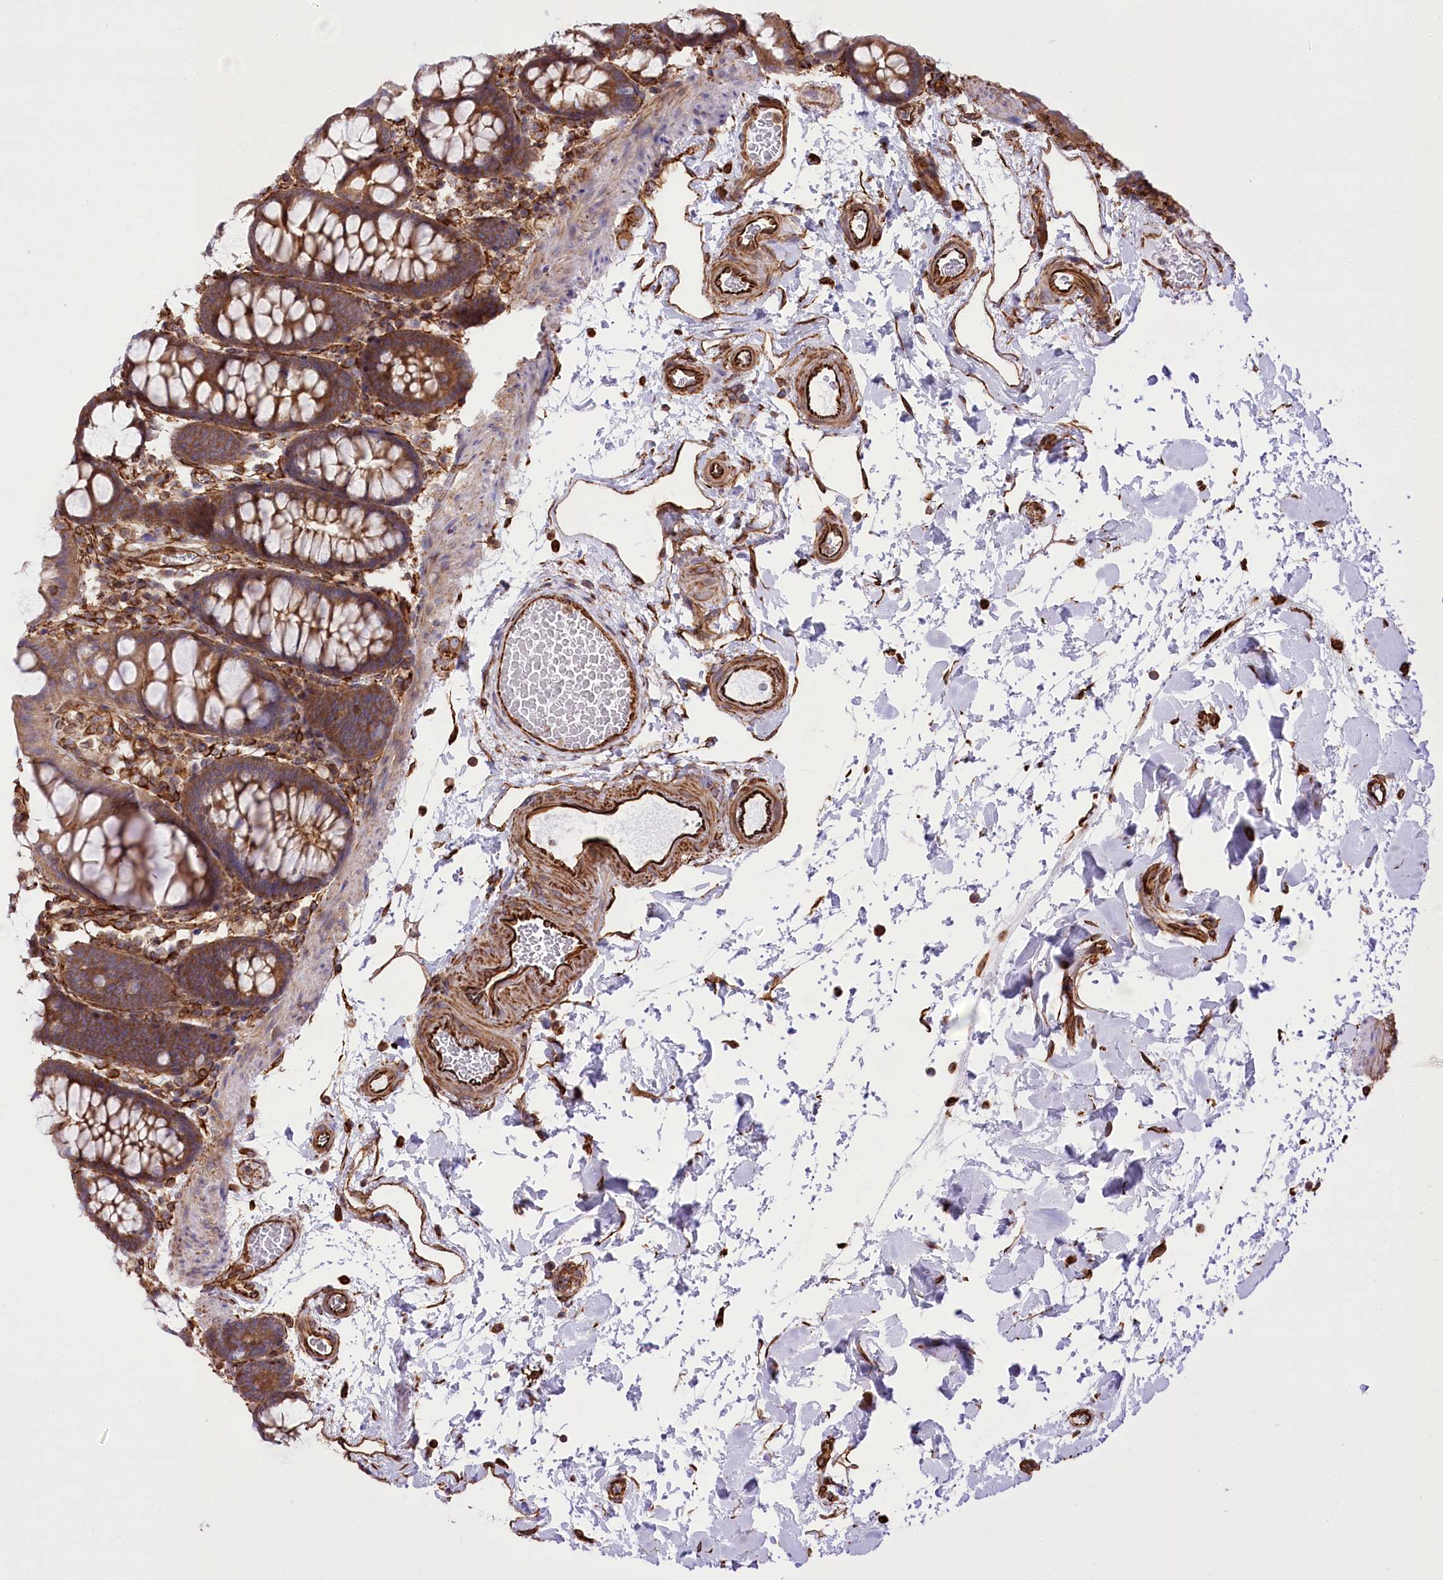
{"staining": {"intensity": "moderate", "quantity": ">75%", "location": "cytoplasmic/membranous"}, "tissue": "colon", "cell_type": "Endothelial cells", "image_type": "normal", "snomed": [{"axis": "morphology", "description": "Normal tissue, NOS"}, {"axis": "topography", "description": "Colon"}], "caption": "Colon stained with IHC displays moderate cytoplasmic/membranous expression in about >75% of endothelial cells.", "gene": "TTC1", "patient": {"sex": "male", "age": 75}}